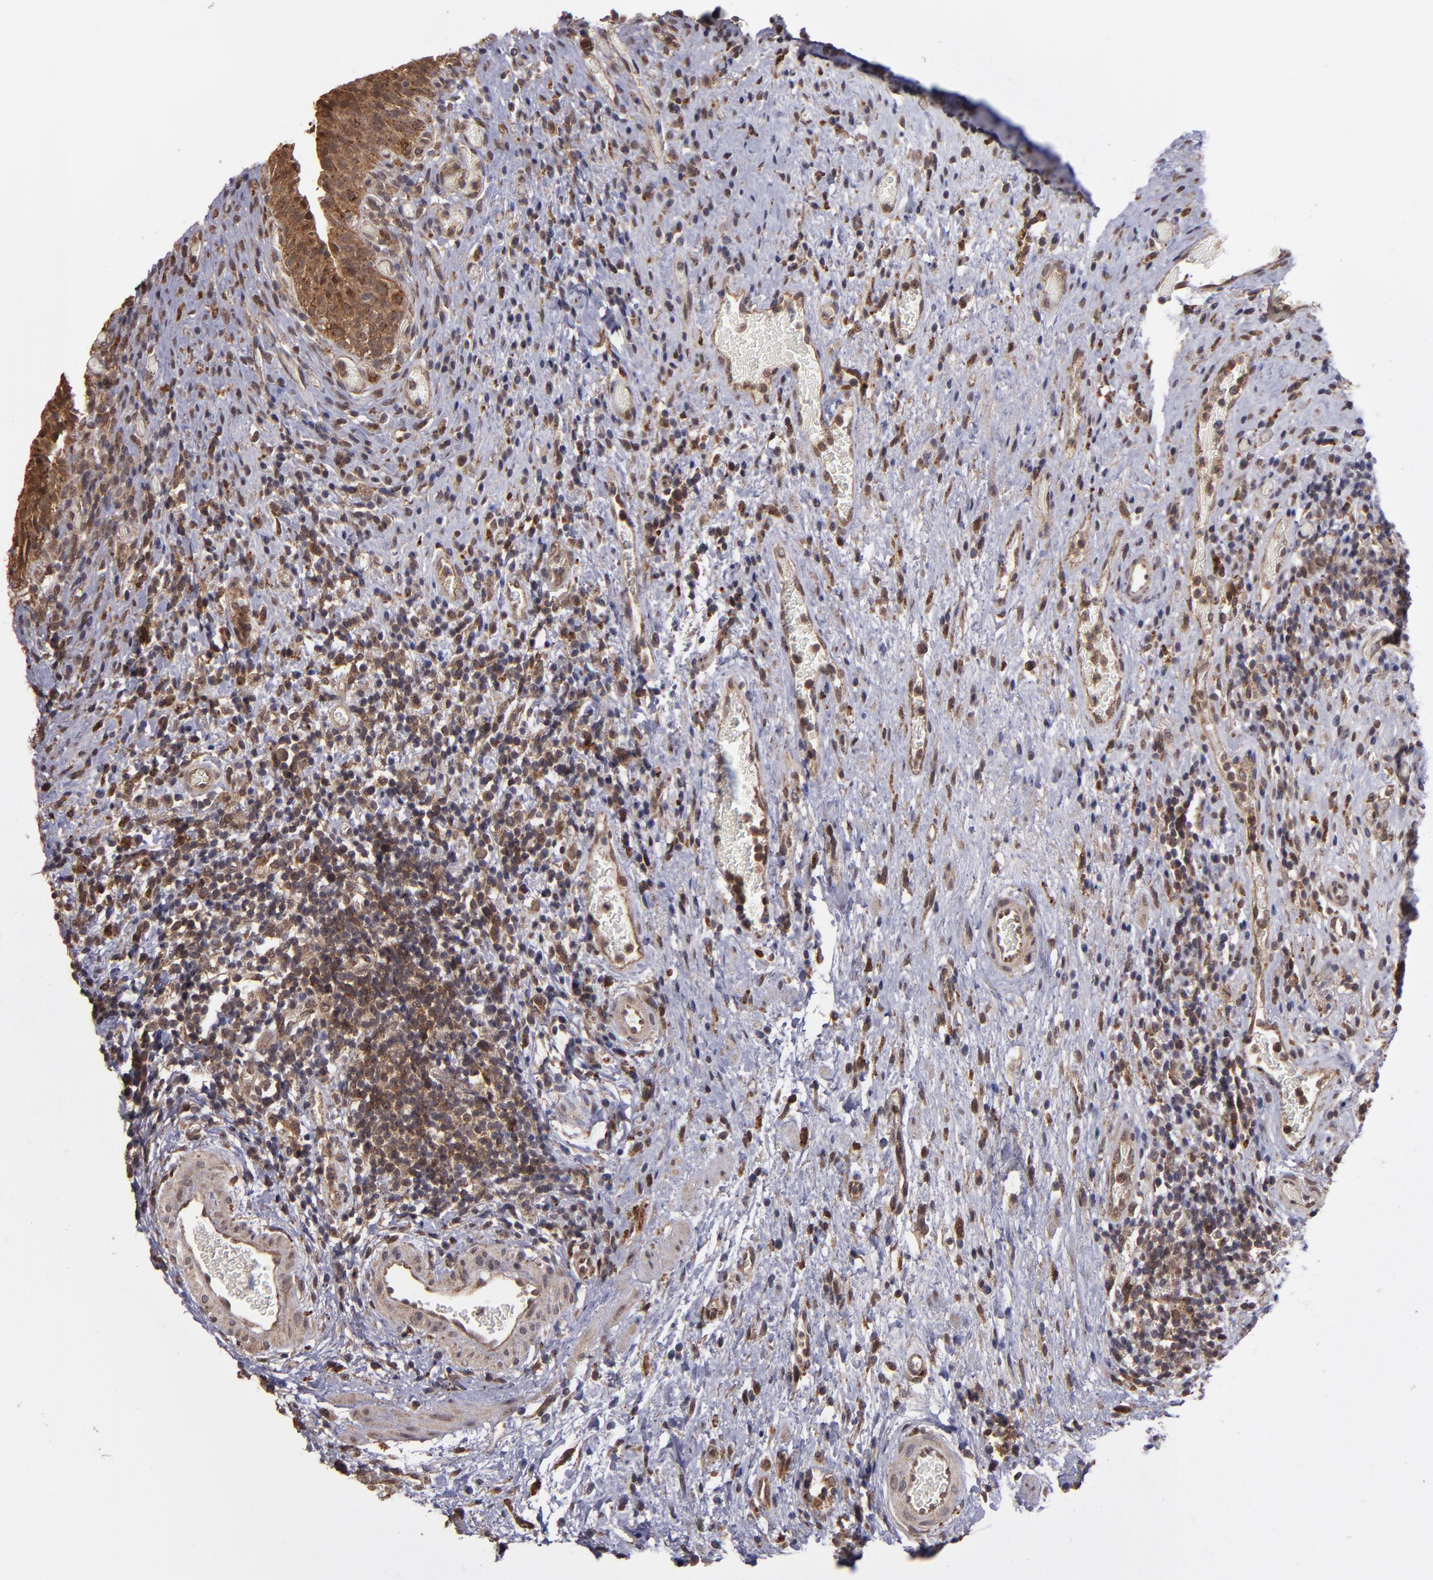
{"staining": {"intensity": "moderate", "quantity": ">75%", "location": "cytoplasmic/membranous"}, "tissue": "urinary bladder", "cell_type": "Urothelial cells", "image_type": "normal", "snomed": [{"axis": "morphology", "description": "Normal tissue, NOS"}, {"axis": "morphology", "description": "Urothelial carcinoma, High grade"}, {"axis": "topography", "description": "Urinary bladder"}], "caption": "Urinary bladder stained with immunohistochemistry exhibits moderate cytoplasmic/membranous positivity in about >75% of urothelial cells.", "gene": "SIPA1L1", "patient": {"sex": "male", "age": 51}}